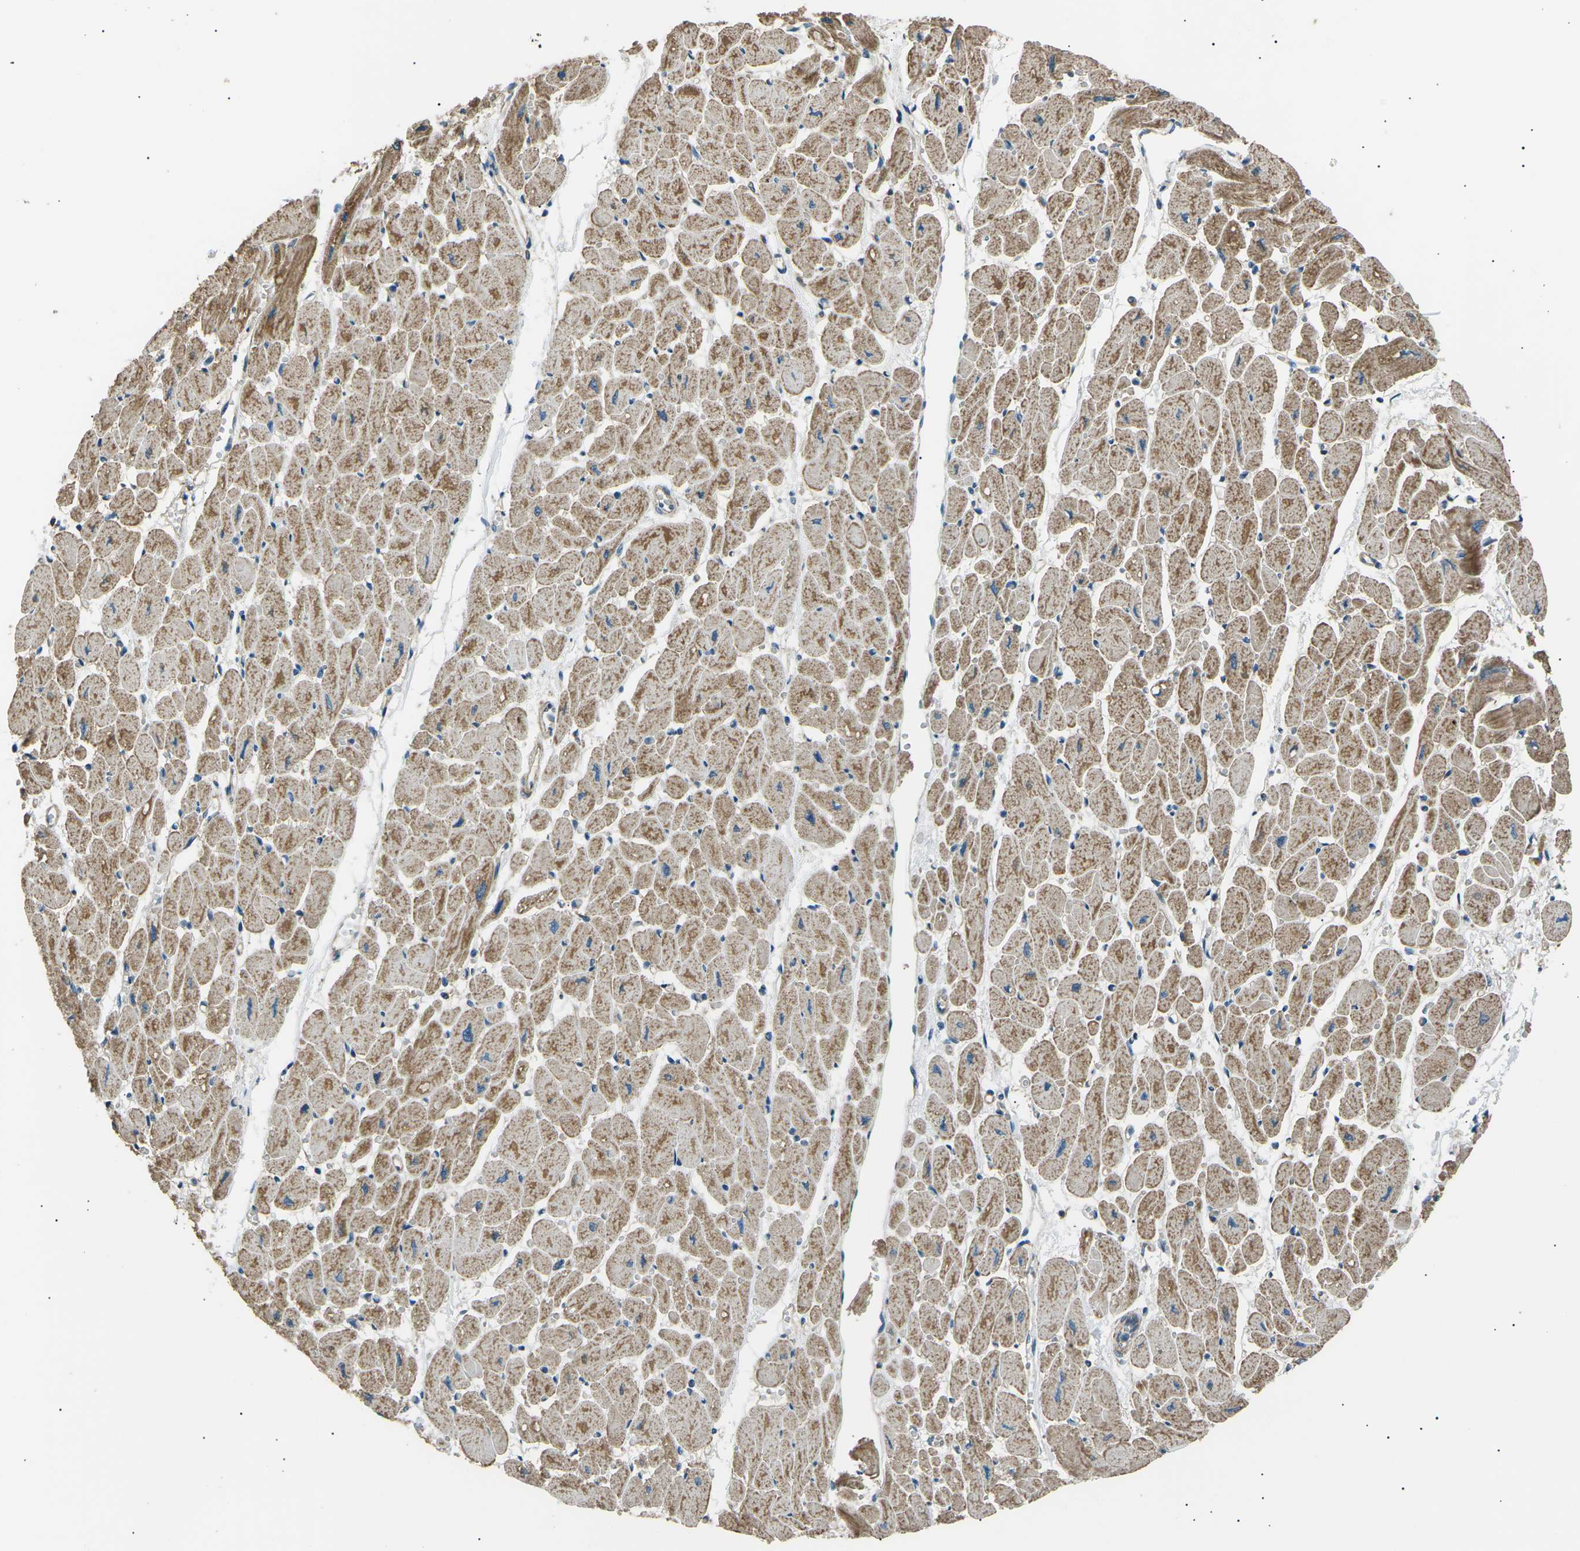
{"staining": {"intensity": "moderate", "quantity": ">75%", "location": "cytoplasmic/membranous"}, "tissue": "heart muscle", "cell_type": "Cardiomyocytes", "image_type": "normal", "snomed": [{"axis": "morphology", "description": "Normal tissue, NOS"}, {"axis": "topography", "description": "Heart"}], "caption": "Heart muscle stained with DAB (3,3'-diaminobenzidine) IHC displays medium levels of moderate cytoplasmic/membranous positivity in about >75% of cardiomyocytes. Using DAB (brown) and hematoxylin (blue) stains, captured at high magnification using brightfield microscopy.", "gene": "SLK", "patient": {"sex": "female", "age": 54}}